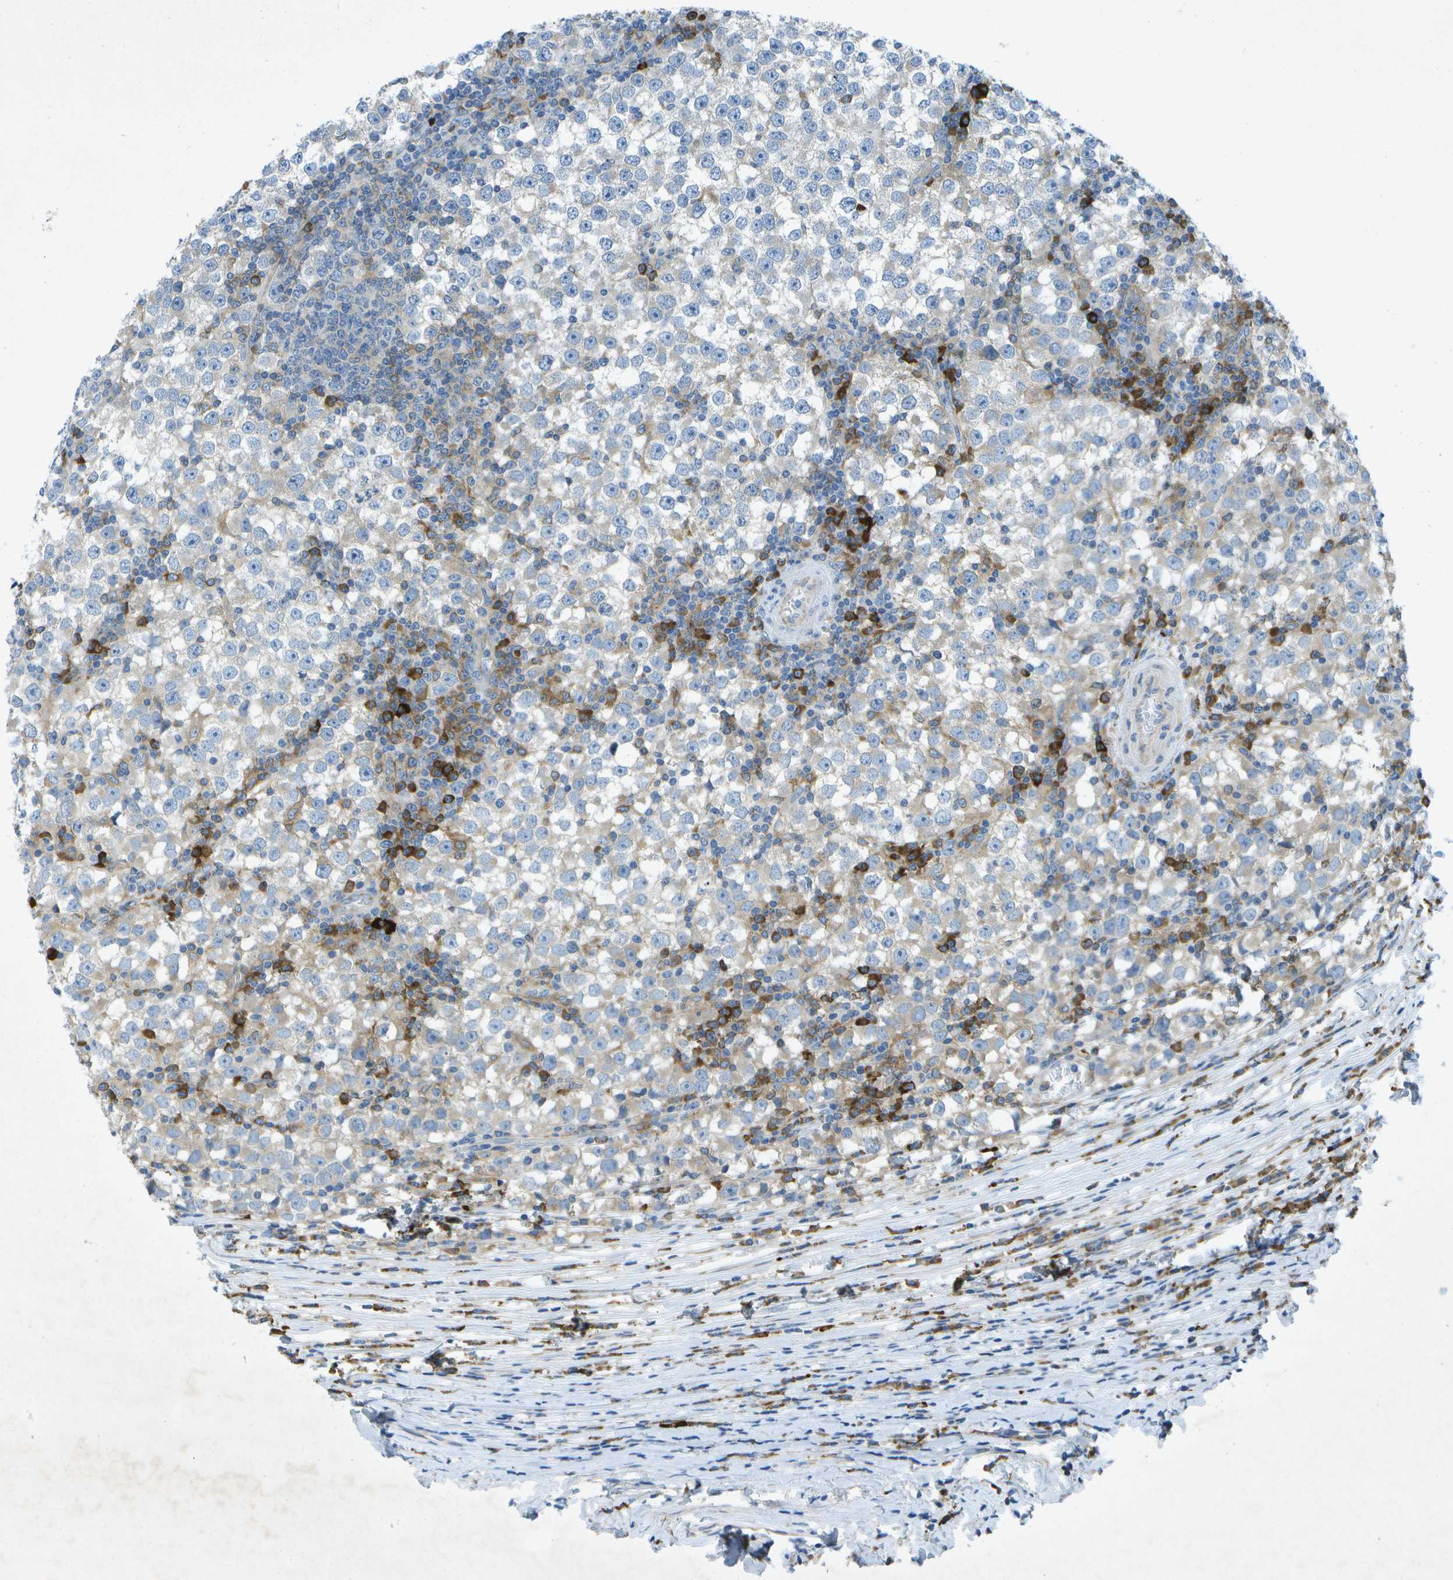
{"staining": {"intensity": "weak", "quantity": "<25%", "location": "cytoplasmic/membranous"}, "tissue": "testis cancer", "cell_type": "Tumor cells", "image_type": "cancer", "snomed": [{"axis": "morphology", "description": "Seminoma, NOS"}, {"axis": "topography", "description": "Testis"}], "caption": "Histopathology image shows no significant protein staining in tumor cells of testis cancer (seminoma).", "gene": "WNK2", "patient": {"sex": "male", "age": 65}}